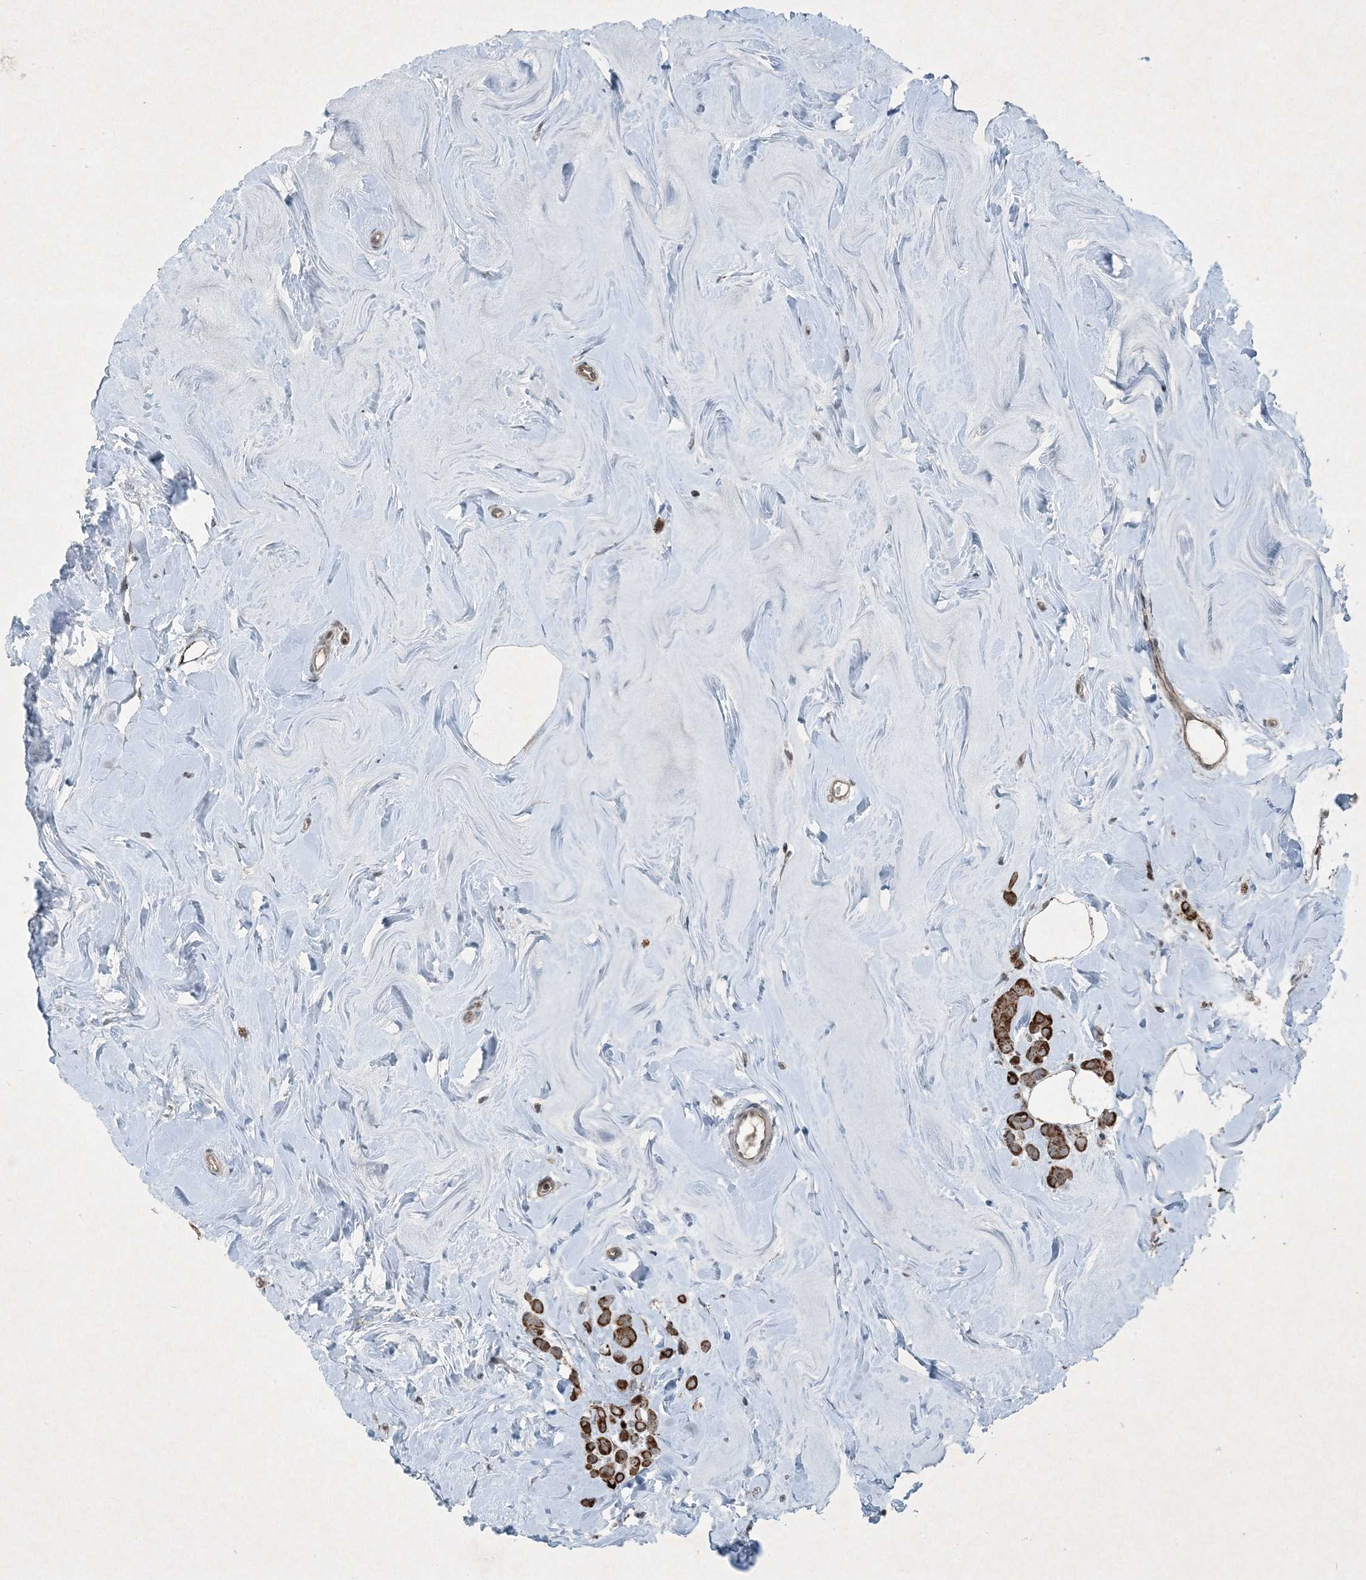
{"staining": {"intensity": "strong", "quantity": ">75%", "location": "cytoplasmic/membranous"}, "tissue": "breast cancer", "cell_type": "Tumor cells", "image_type": "cancer", "snomed": [{"axis": "morphology", "description": "Lobular carcinoma"}, {"axis": "topography", "description": "Breast"}], "caption": "Protein staining of breast cancer tissue shows strong cytoplasmic/membranous staining in about >75% of tumor cells.", "gene": "PC", "patient": {"sex": "female", "age": 47}}